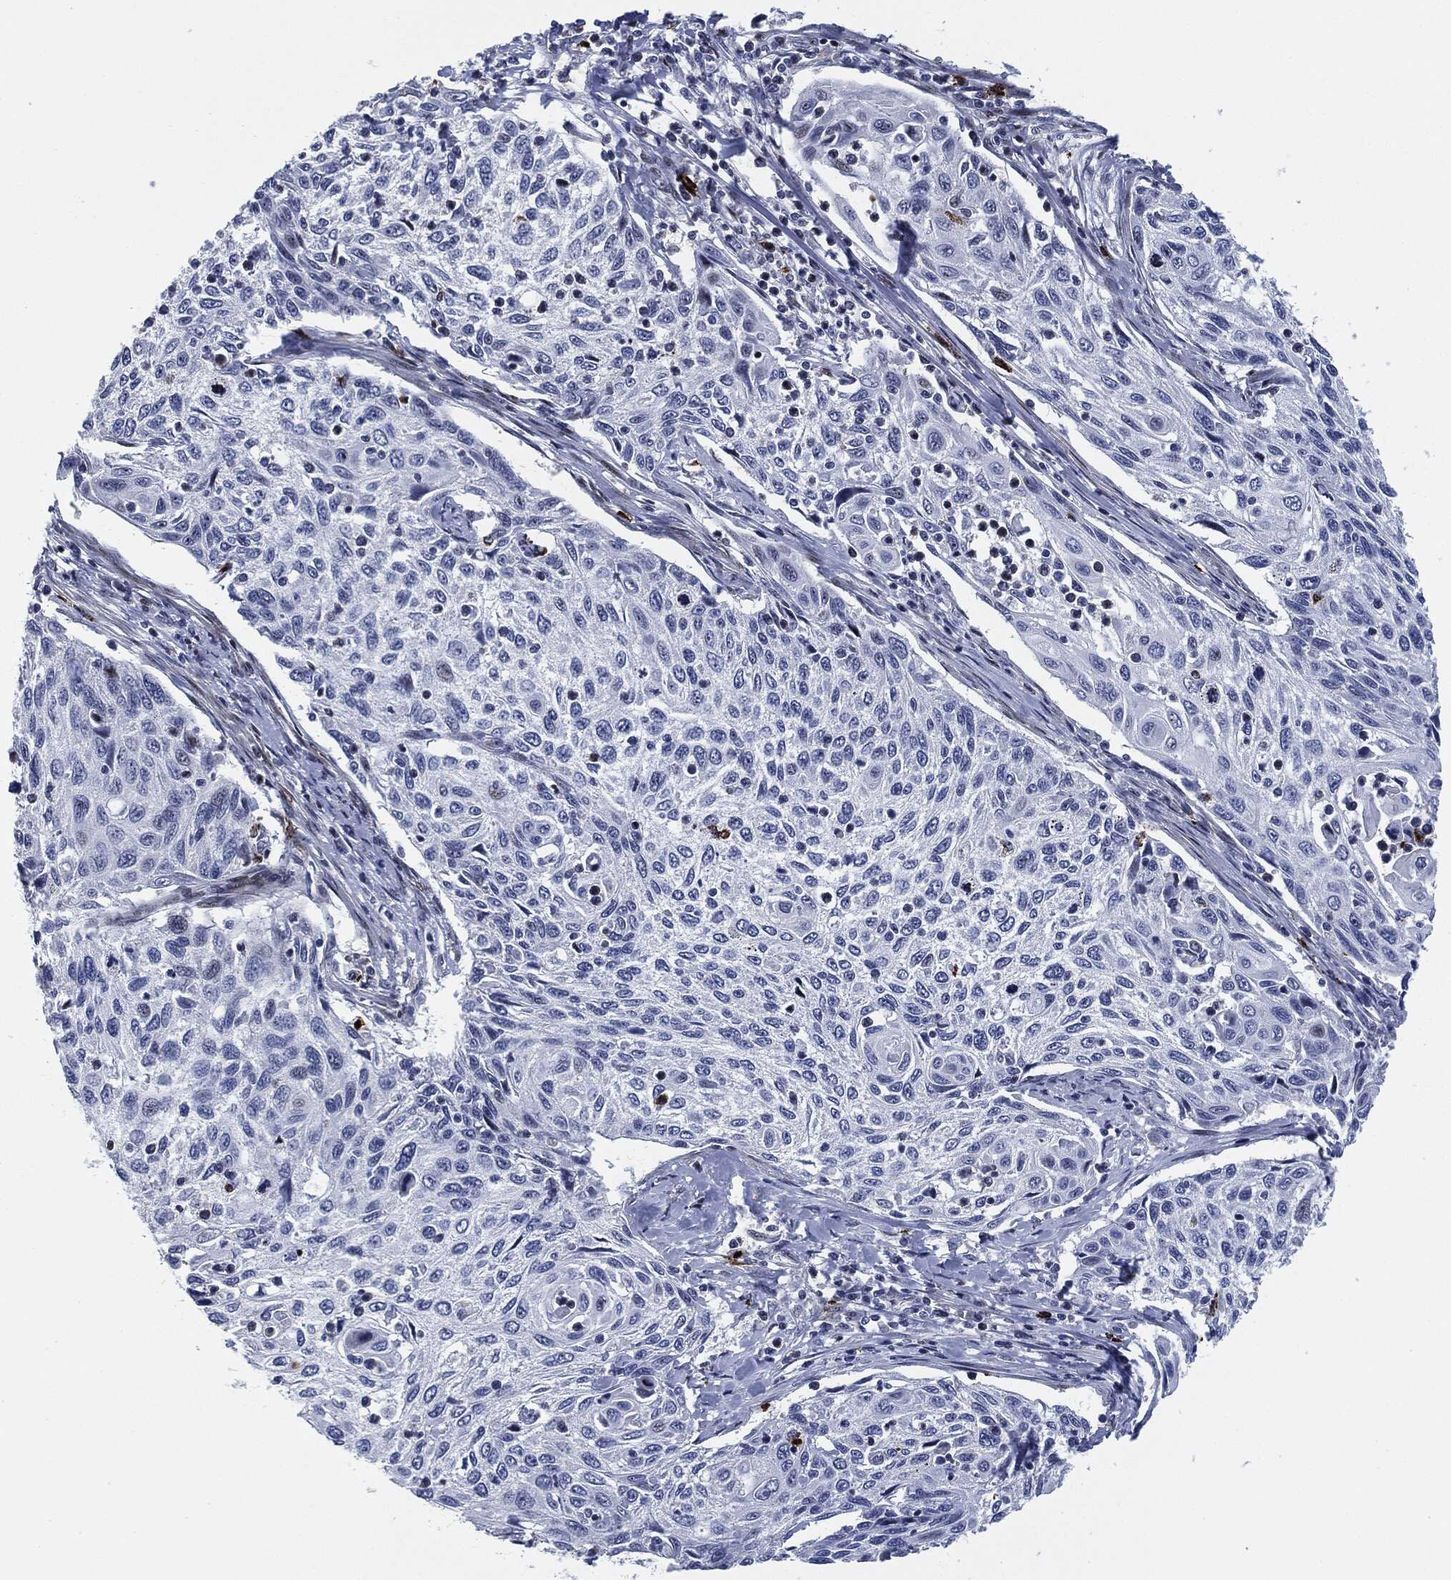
{"staining": {"intensity": "negative", "quantity": "none", "location": "none"}, "tissue": "cervical cancer", "cell_type": "Tumor cells", "image_type": "cancer", "snomed": [{"axis": "morphology", "description": "Squamous cell carcinoma, NOS"}, {"axis": "topography", "description": "Cervix"}], "caption": "Tumor cells show no significant protein positivity in cervical cancer (squamous cell carcinoma).", "gene": "MPO", "patient": {"sex": "female", "age": 70}}